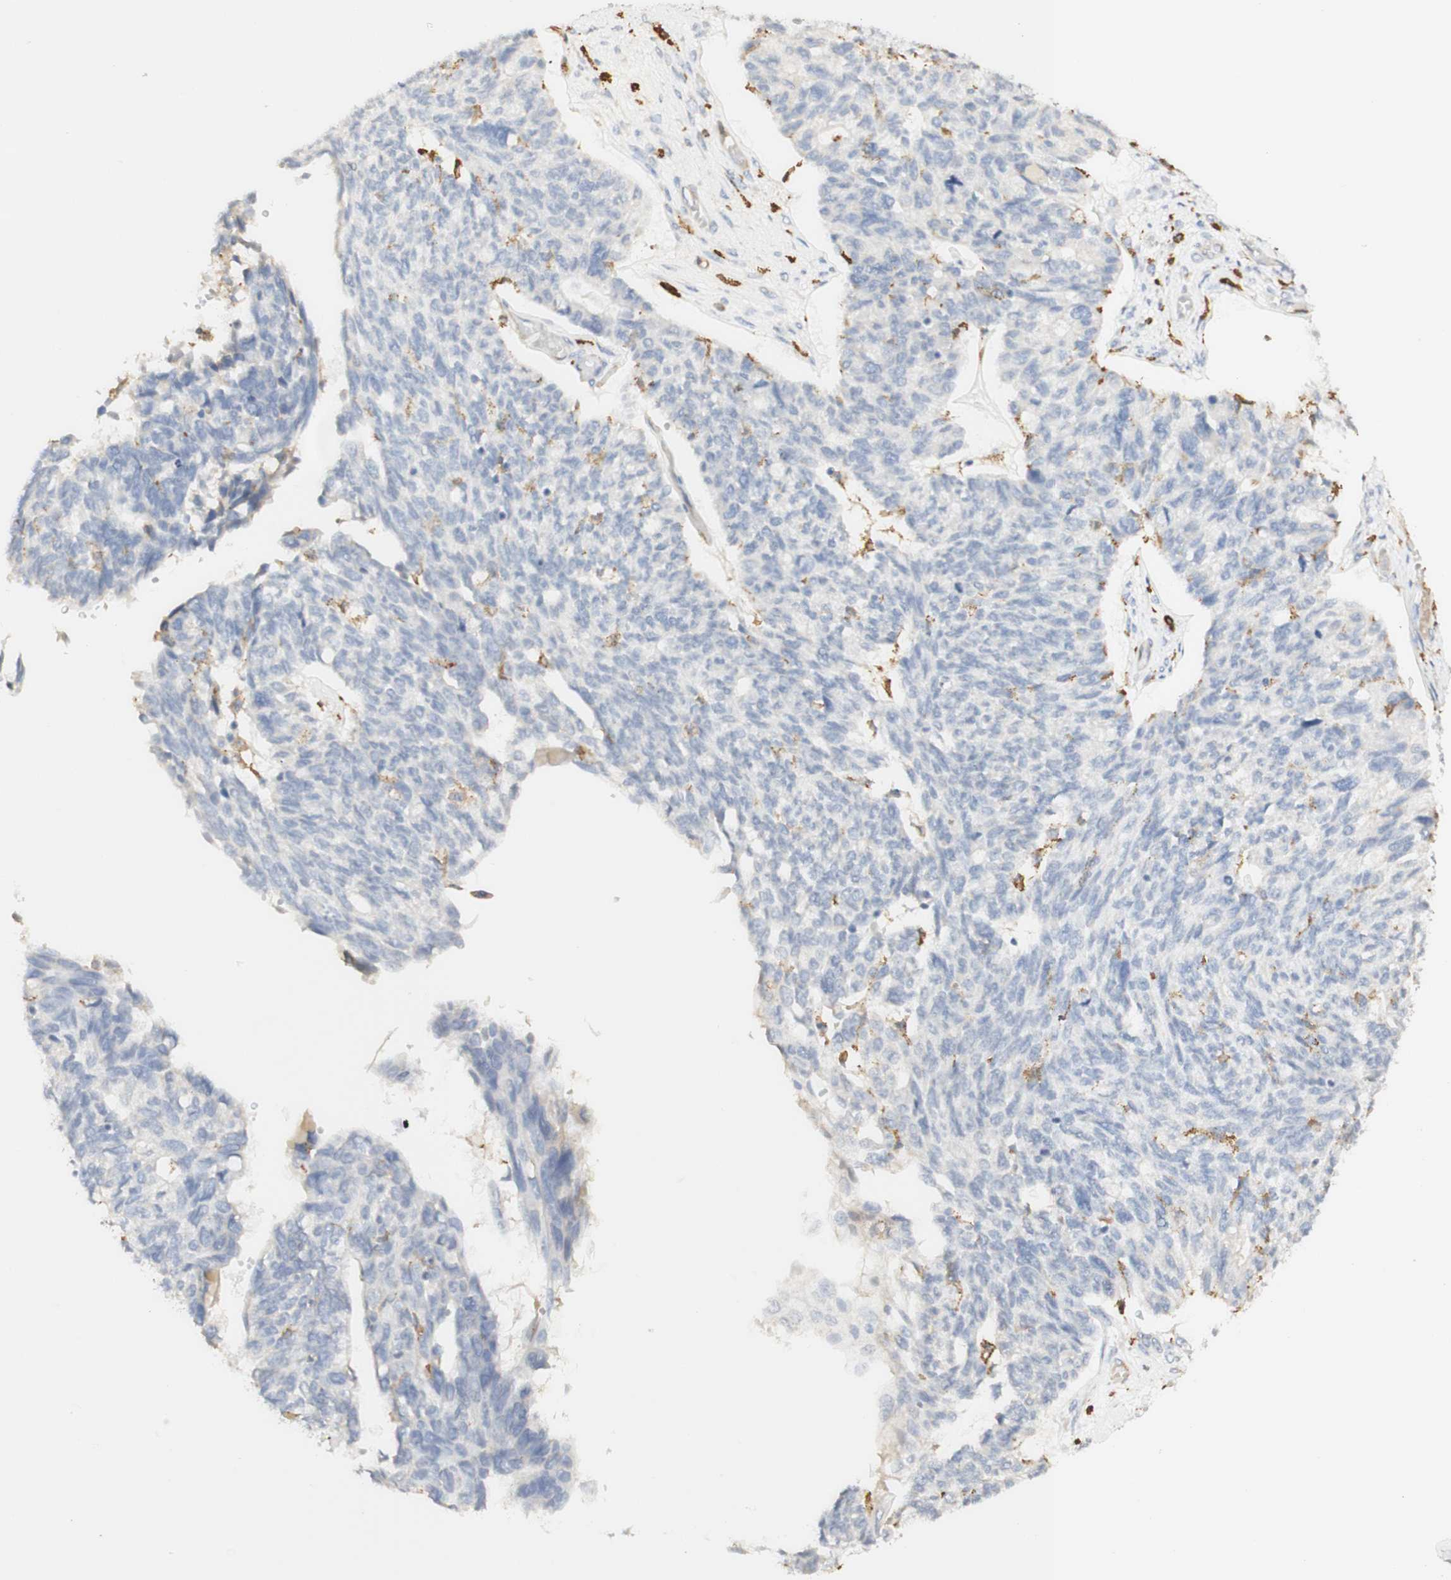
{"staining": {"intensity": "negative", "quantity": "none", "location": "none"}, "tissue": "ovarian cancer", "cell_type": "Tumor cells", "image_type": "cancer", "snomed": [{"axis": "morphology", "description": "Cystadenocarcinoma, serous, NOS"}, {"axis": "topography", "description": "Ovary"}], "caption": "IHC histopathology image of neoplastic tissue: serous cystadenocarcinoma (ovarian) stained with DAB shows no significant protein positivity in tumor cells.", "gene": "FCGRT", "patient": {"sex": "female", "age": 79}}